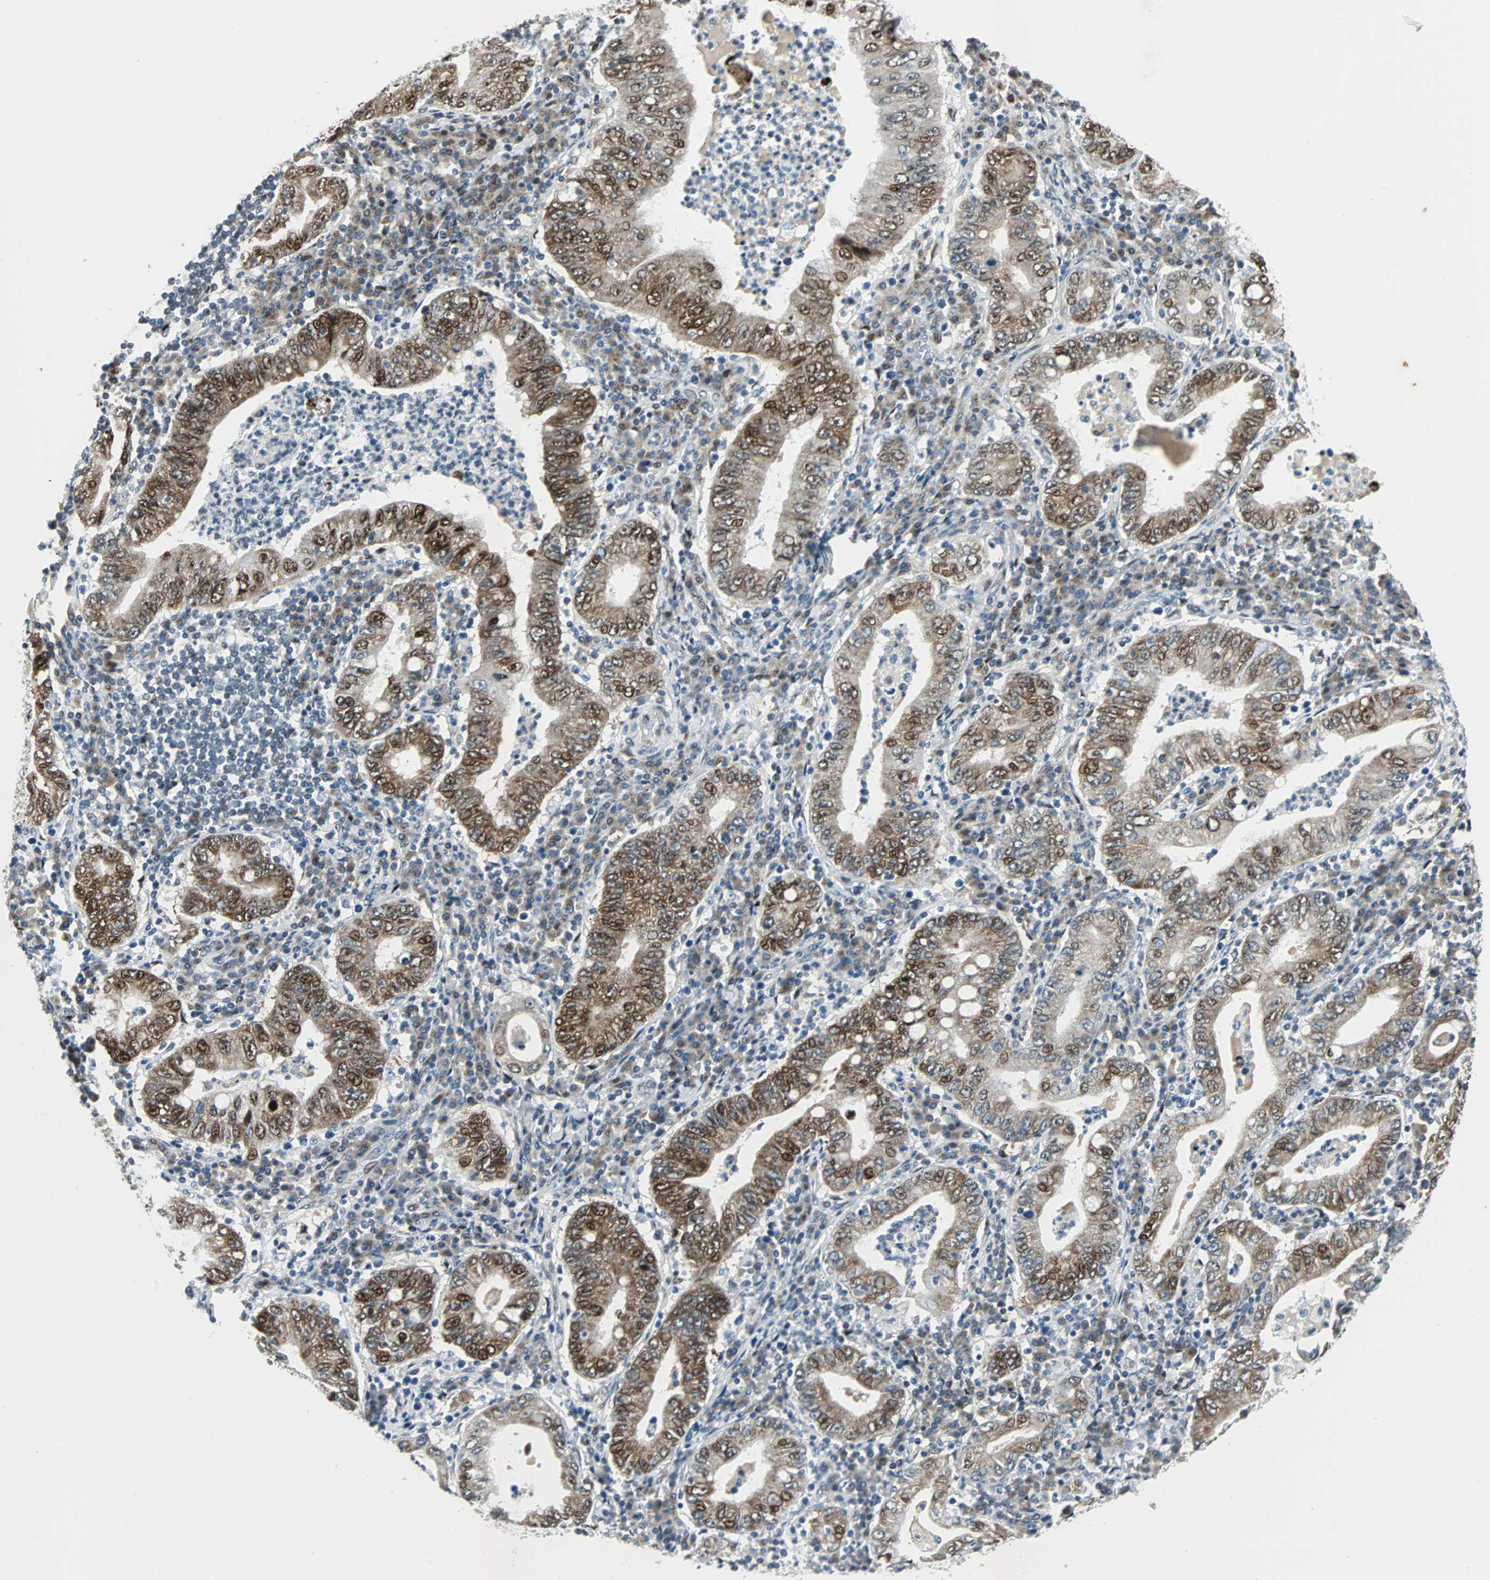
{"staining": {"intensity": "moderate", "quantity": ">75%", "location": "nuclear"}, "tissue": "stomach cancer", "cell_type": "Tumor cells", "image_type": "cancer", "snomed": [{"axis": "morphology", "description": "Normal tissue, NOS"}, {"axis": "morphology", "description": "Adenocarcinoma, NOS"}, {"axis": "topography", "description": "Esophagus"}, {"axis": "topography", "description": "Stomach, upper"}, {"axis": "topography", "description": "Peripheral nerve tissue"}], "caption": "This is a micrograph of IHC staining of adenocarcinoma (stomach), which shows moderate expression in the nuclear of tumor cells.", "gene": "AJUBA", "patient": {"sex": "male", "age": 62}}